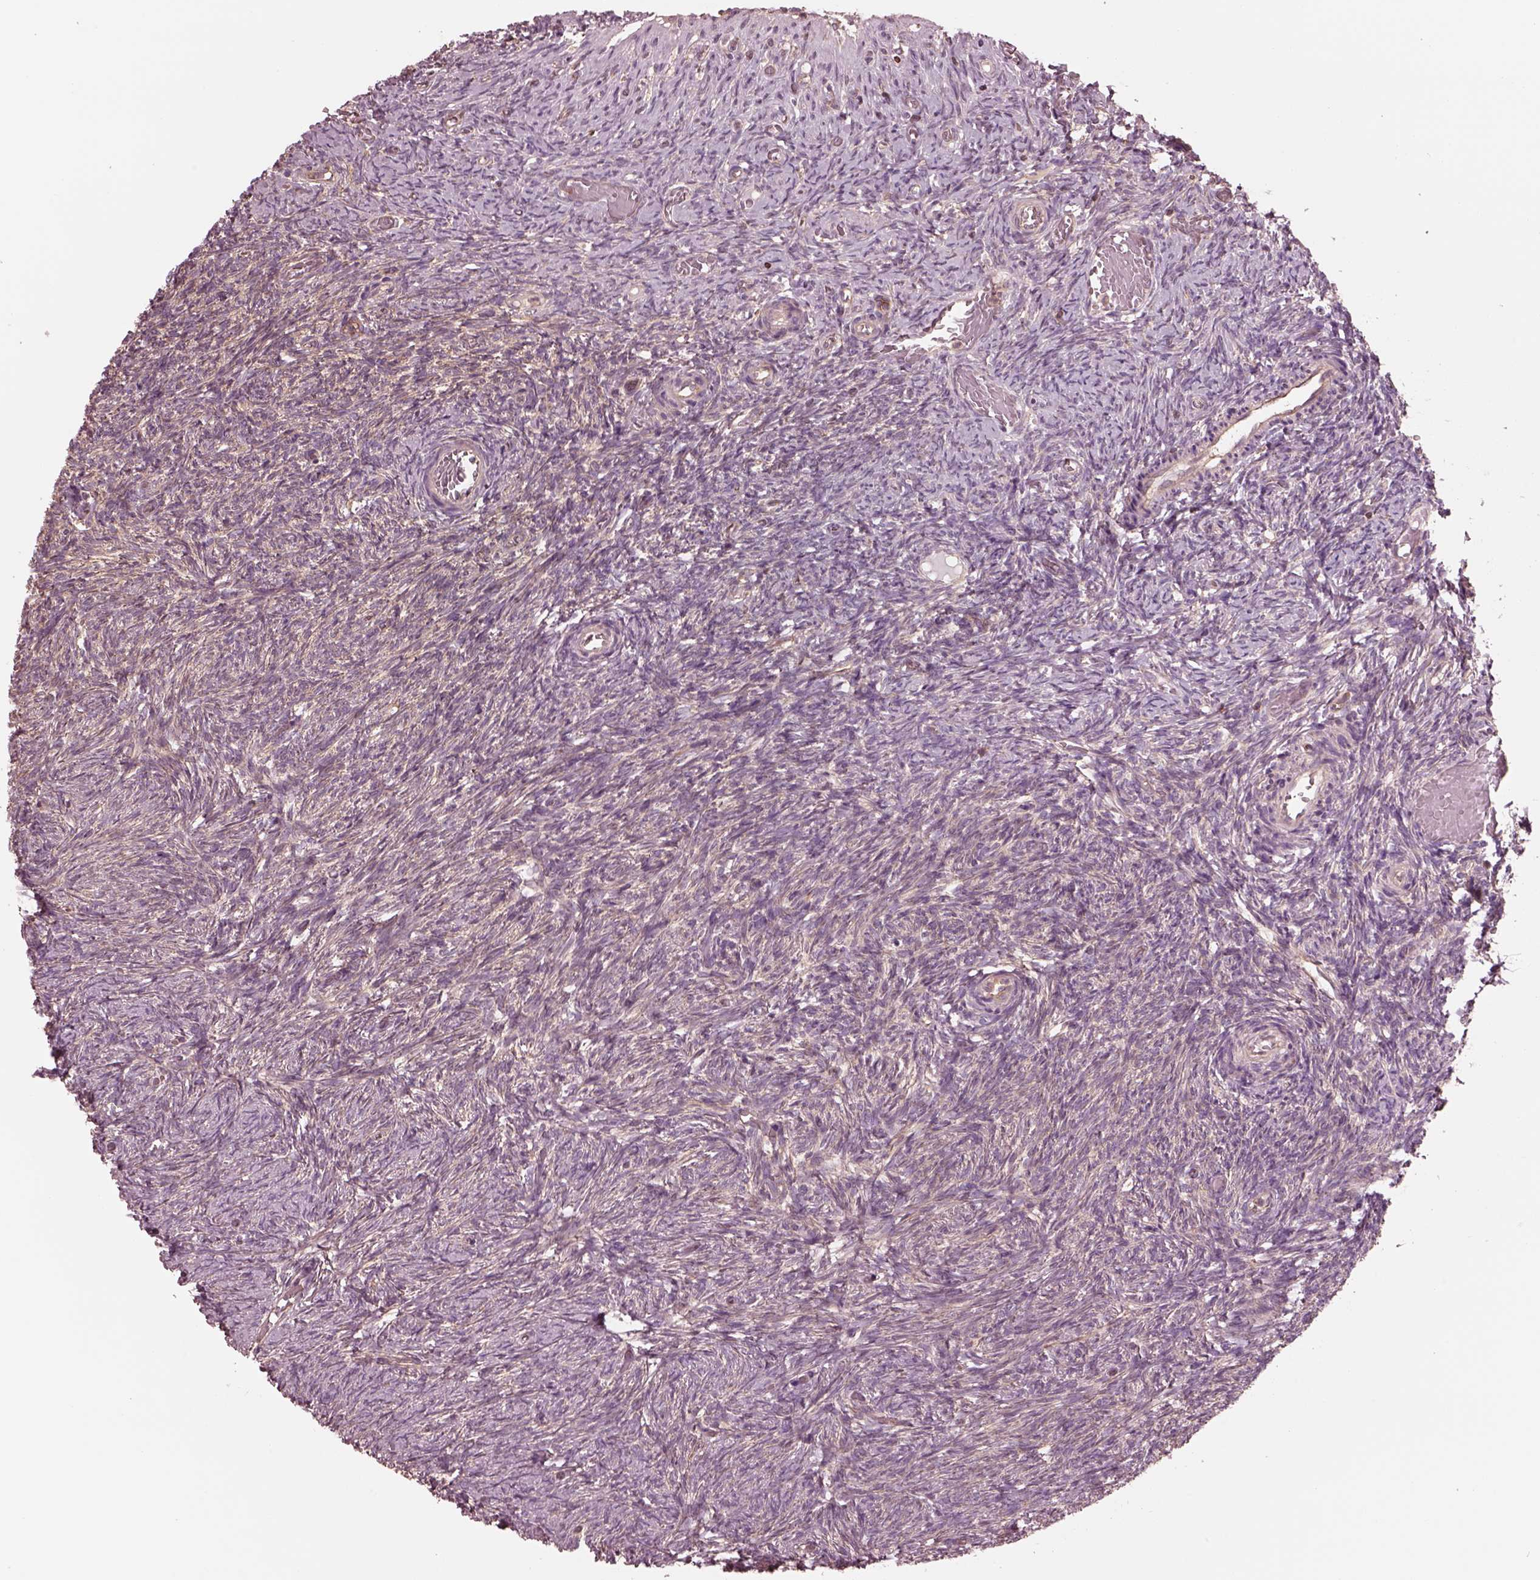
{"staining": {"intensity": "strong", "quantity": ">75%", "location": "cytoplasmic/membranous"}, "tissue": "ovary", "cell_type": "Follicle cells", "image_type": "normal", "snomed": [{"axis": "morphology", "description": "Normal tissue, NOS"}, {"axis": "topography", "description": "Ovary"}], "caption": "IHC staining of normal ovary, which shows high levels of strong cytoplasmic/membranous expression in approximately >75% of follicle cells indicating strong cytoplasmic/membranous protein positivity. The staining was performed using DAB (brown) for protein detection and nuclei were counterstained in hematoxylin (blue).", "gene": "STK33", "patient": {"sex": "female", "age": 39}}